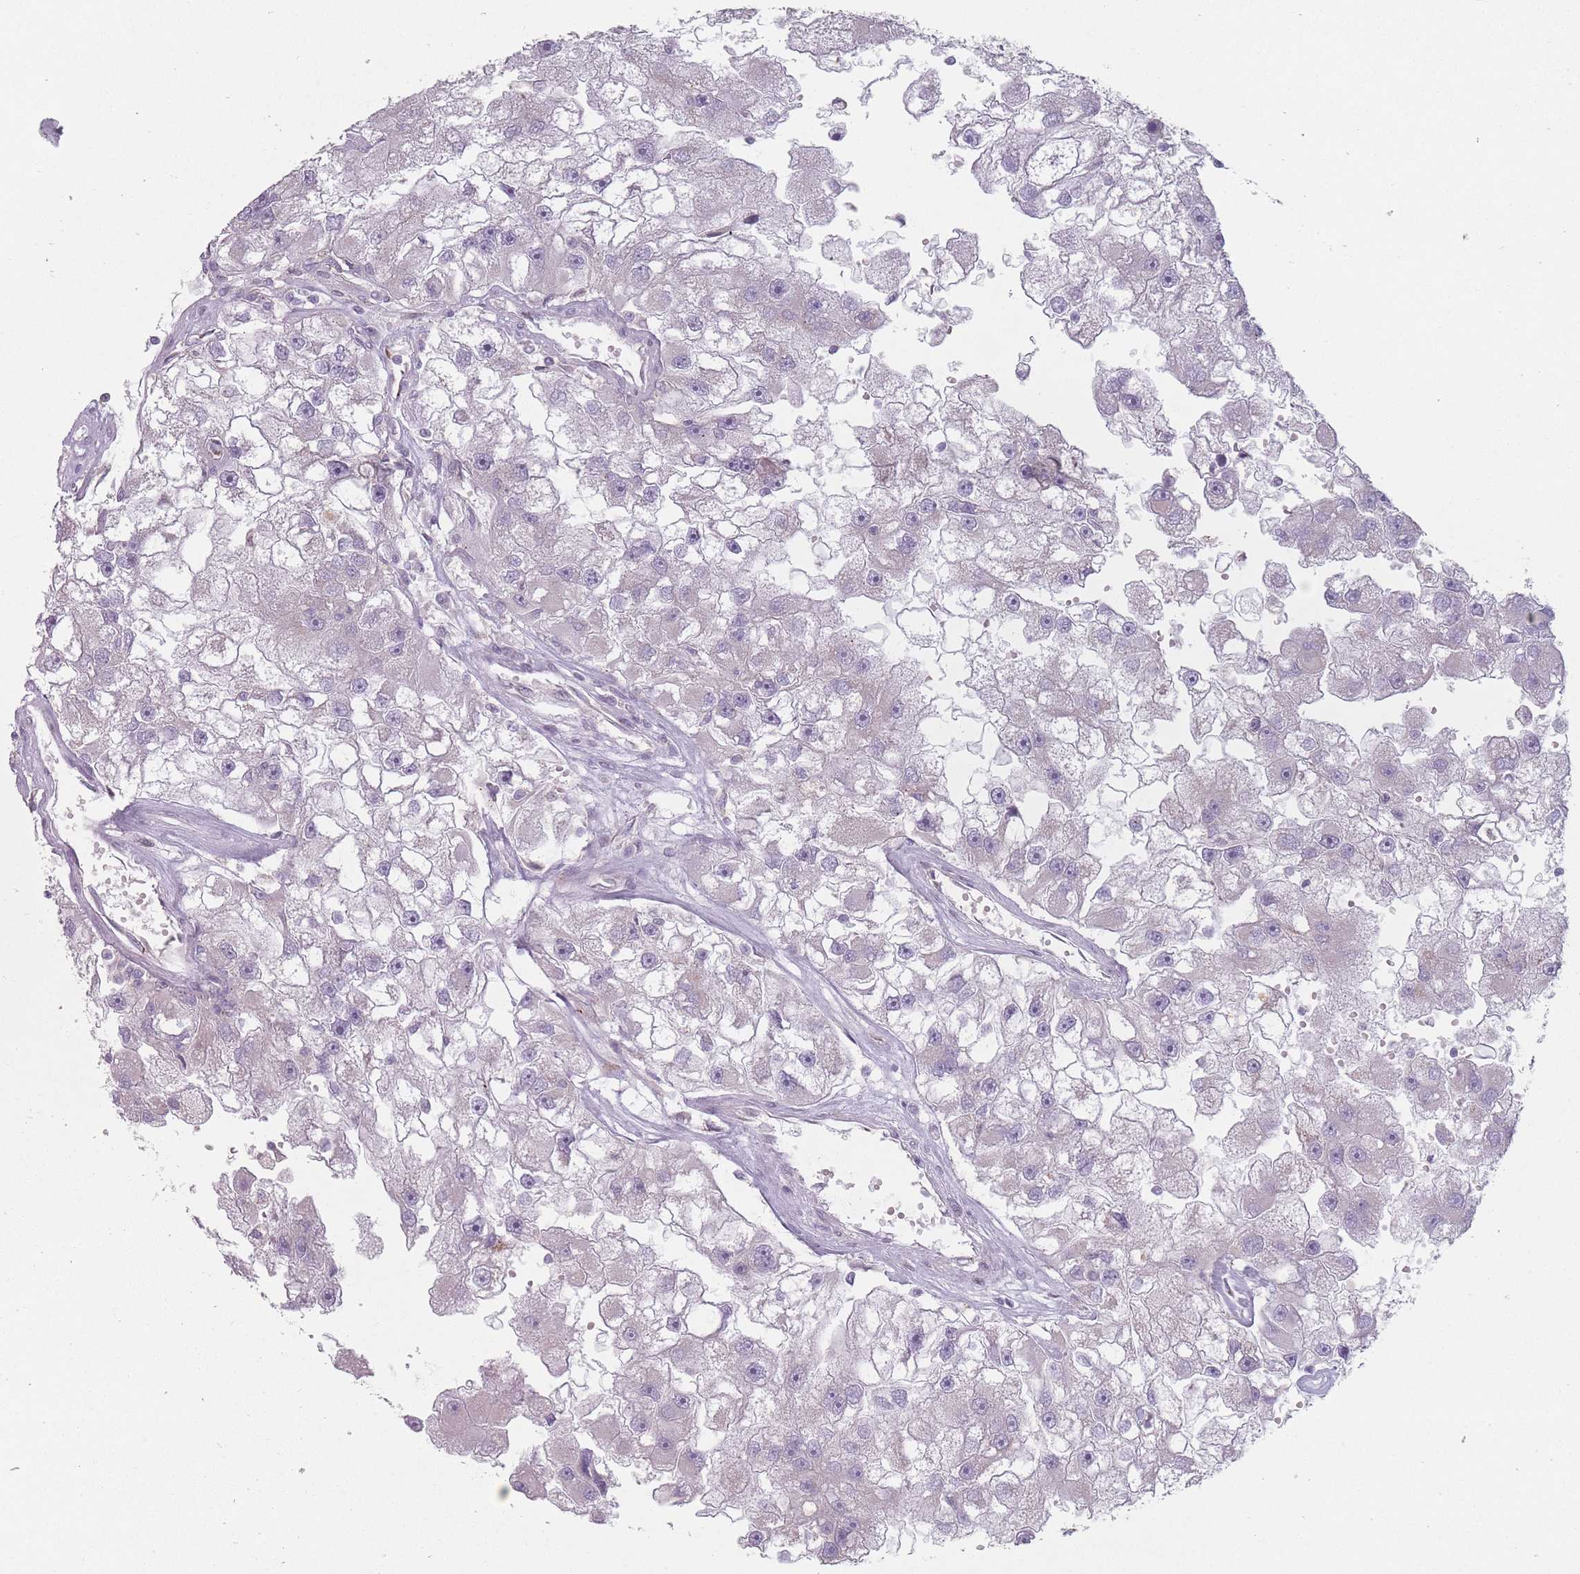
{"staining": {"intensity": "negative", "quantity": "none", "location": "none"}, "tissue": "renal cancer", "cell_type": "Tumor cells", "image_type": "cancer", "snomed": [{"axis": "morphology", "description": "Adenocarcinoma, NOS"}, {"axis": "topography", "description": "Kidney"}], "caption": "DAB immunohistochemical staining of human renal adenocarcinoma shows no significant expression in tumor cells.", "gene": "AKAIN1", "patient": {"sex": "male", "age": 63}}